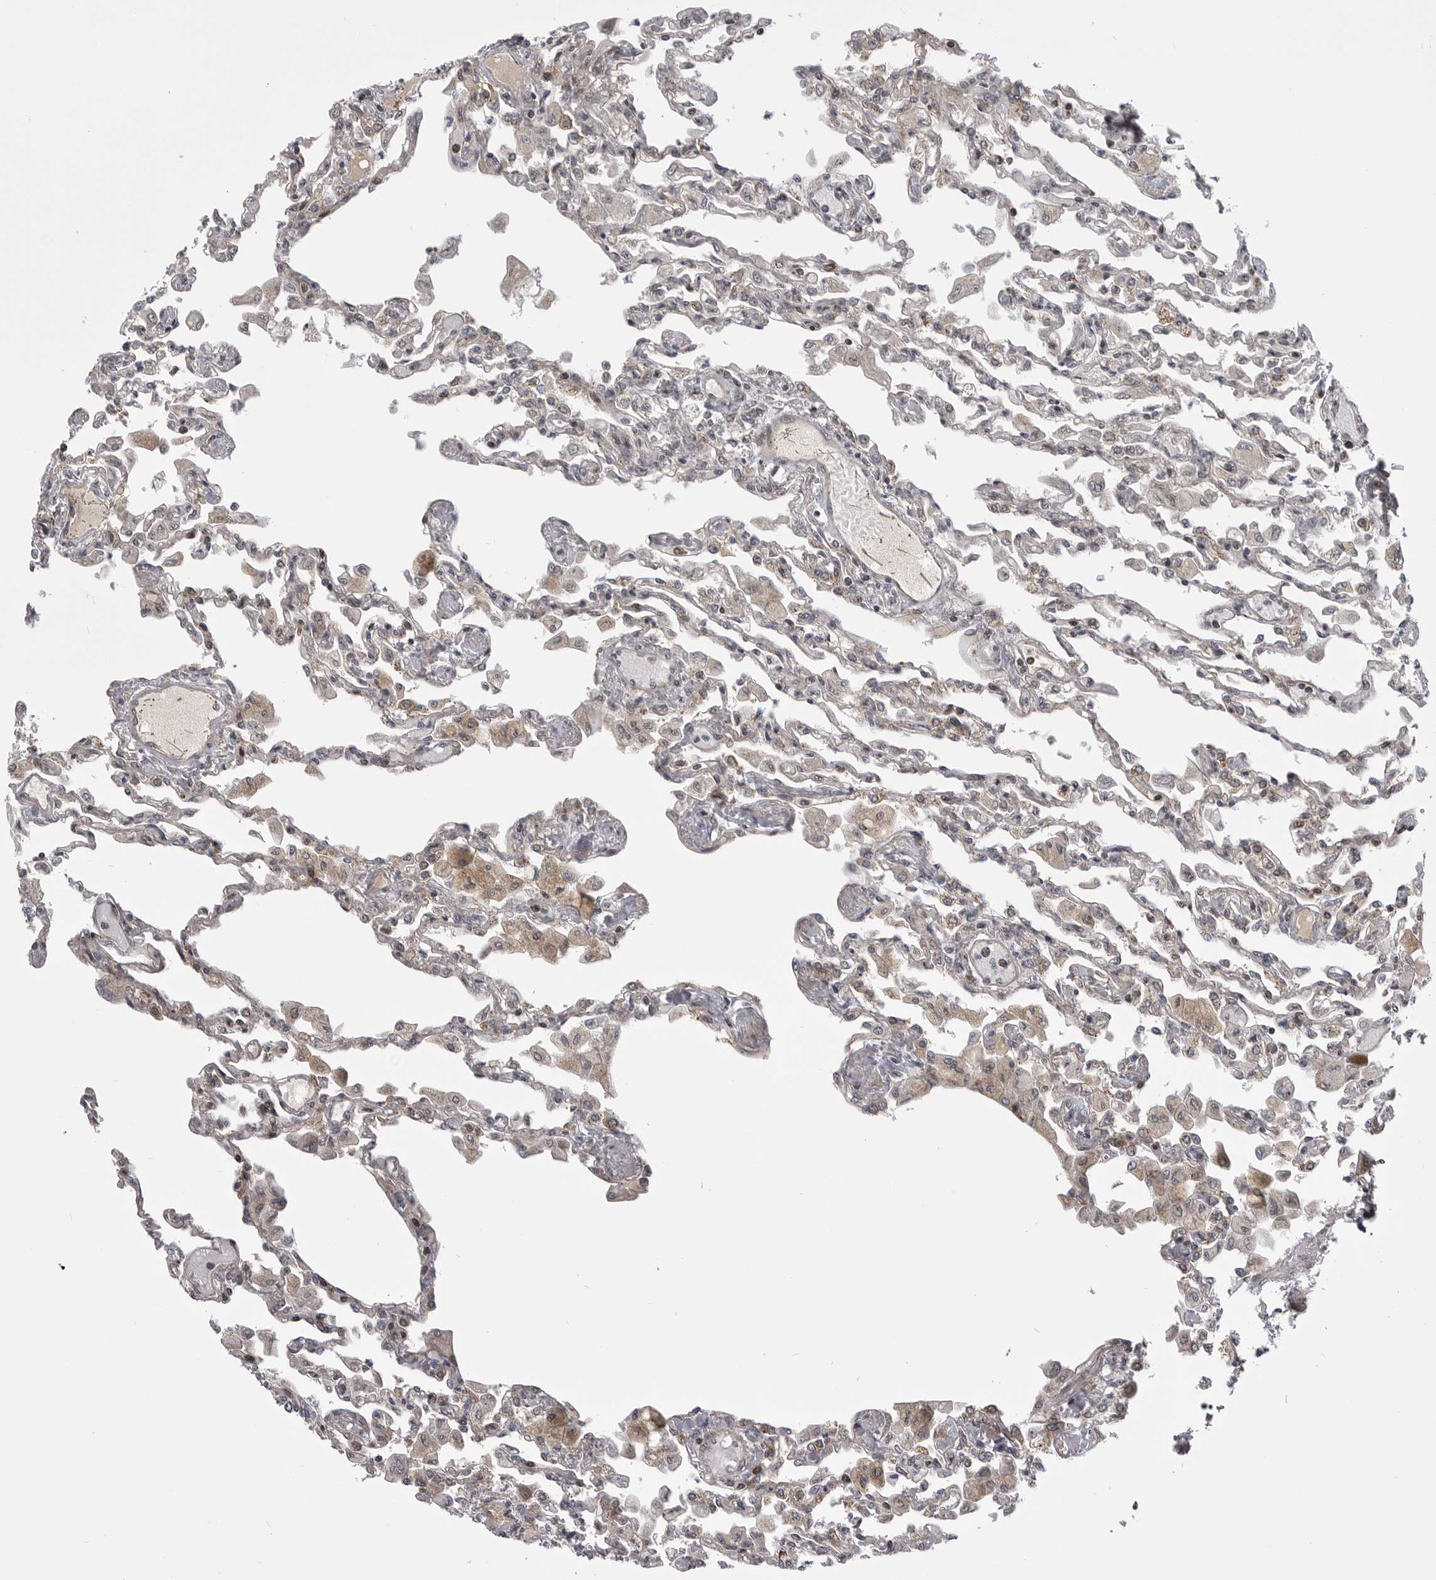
{"staining": {"intensity": "moderate", "quantity": "<25%", "location": "cytoplasmic/membranous"}, "tissue": "lung", "cell_type": "Alveolar cells", "image_type": "normal", "snomed": [{"axis": "morphology", "description": "Normal tissue, NOS"}, {"axis": "topography", "description": "Bronchus"}, {"axis": "topography", "description": "Lung"}], "caption": "Protein staining of unremarkable lung displays moderate cytoplasmic/membranous expression in about <25% of alveolar cells.", "gene": "TMPRSS11F", "patient": {"sex": "female", "age": 49}}